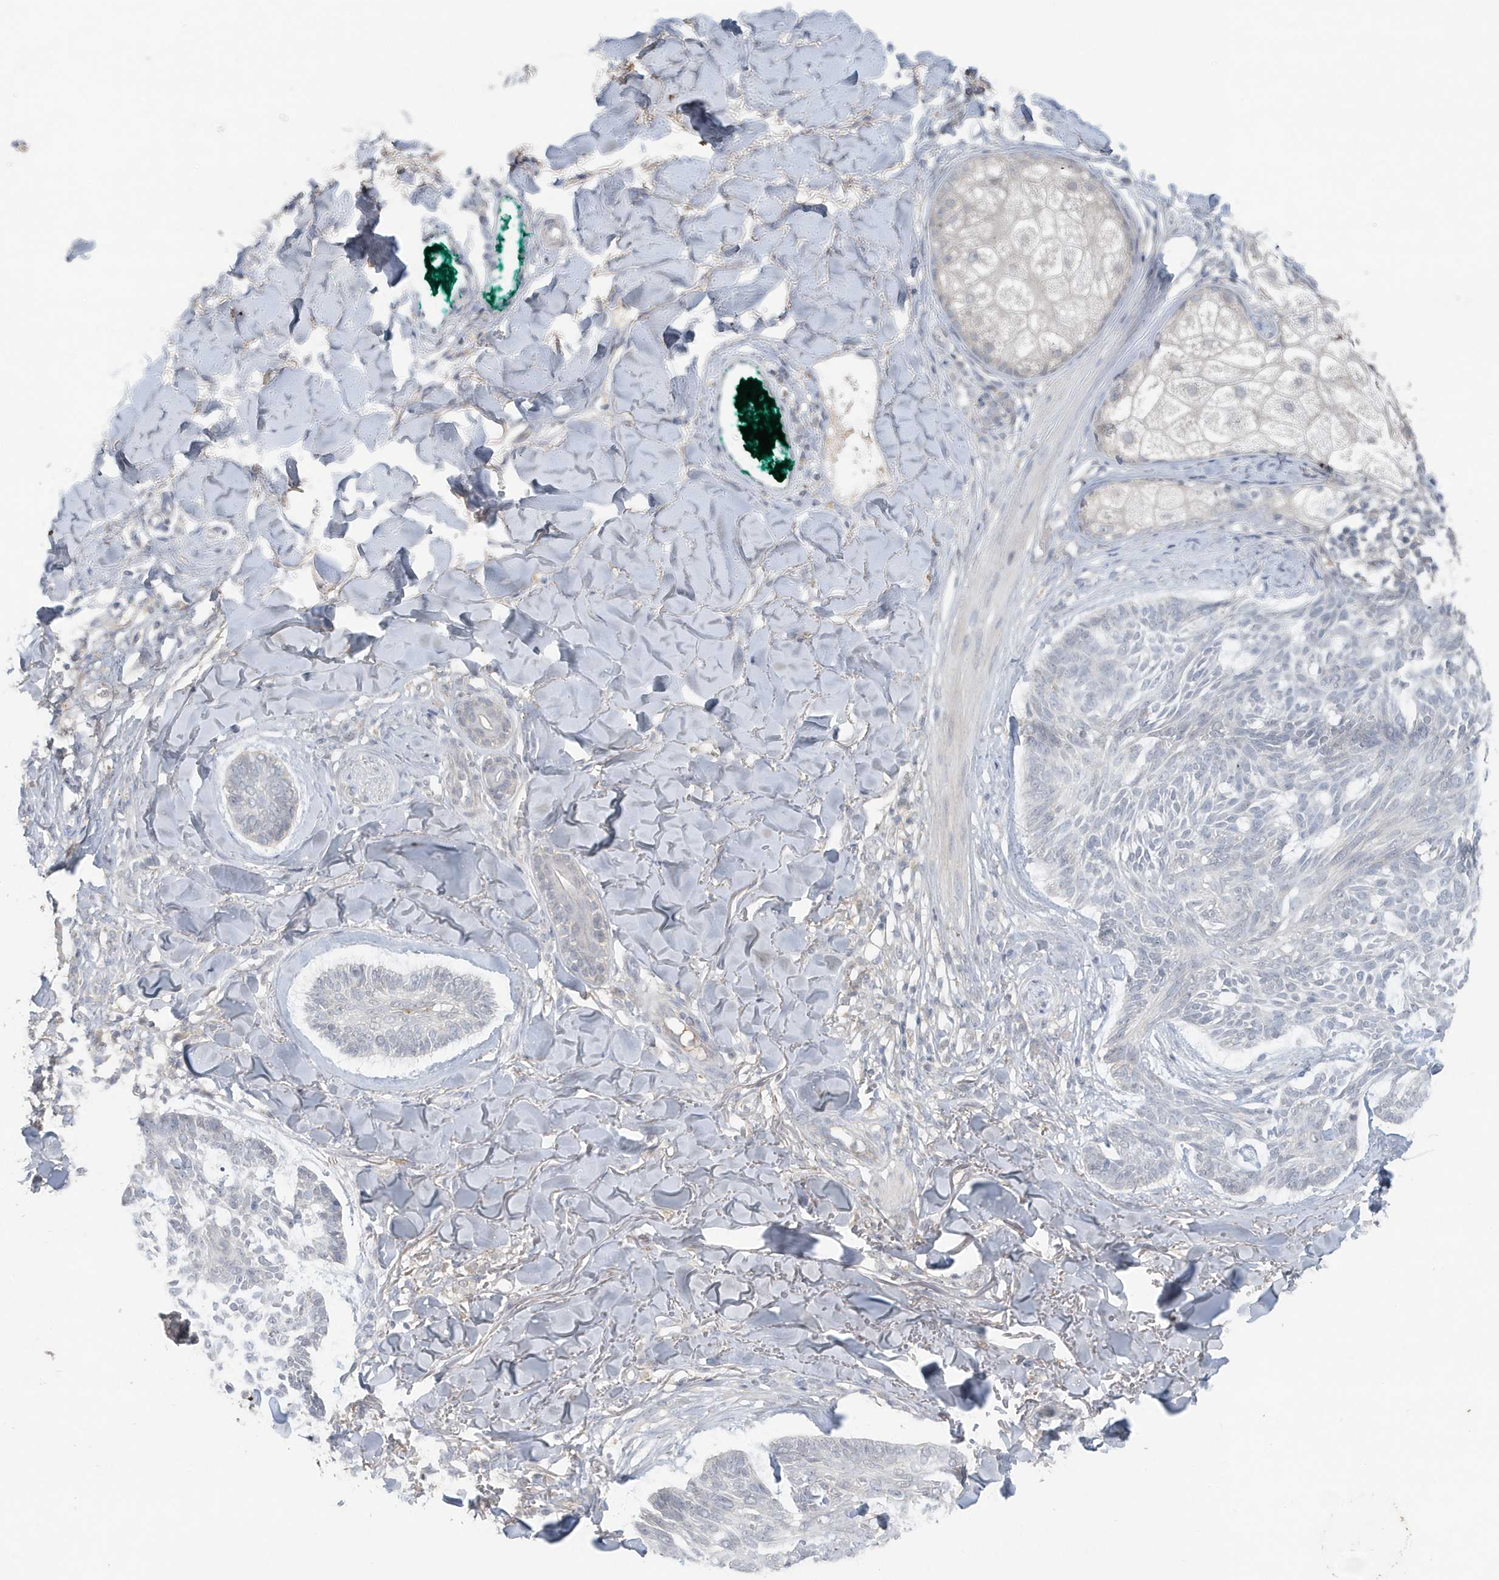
{"staining": {"intensity": "negative", "quantity": "none", "location": "none"}, "tissue": "skin cancer", "cell_type": "Tumor cells", "image_type": "cancer", "snomed": [{"axis": "morphology", "description": "Basal cell carcinoma"}, {"axis": "topography", "description": "Skin"}], "caption": "Skin cancer was stained to show a protein in brown. There is no significant positivity in tumor cells.", "gene": "C1RL", "patient": {"sex": "male", "age": 43}}